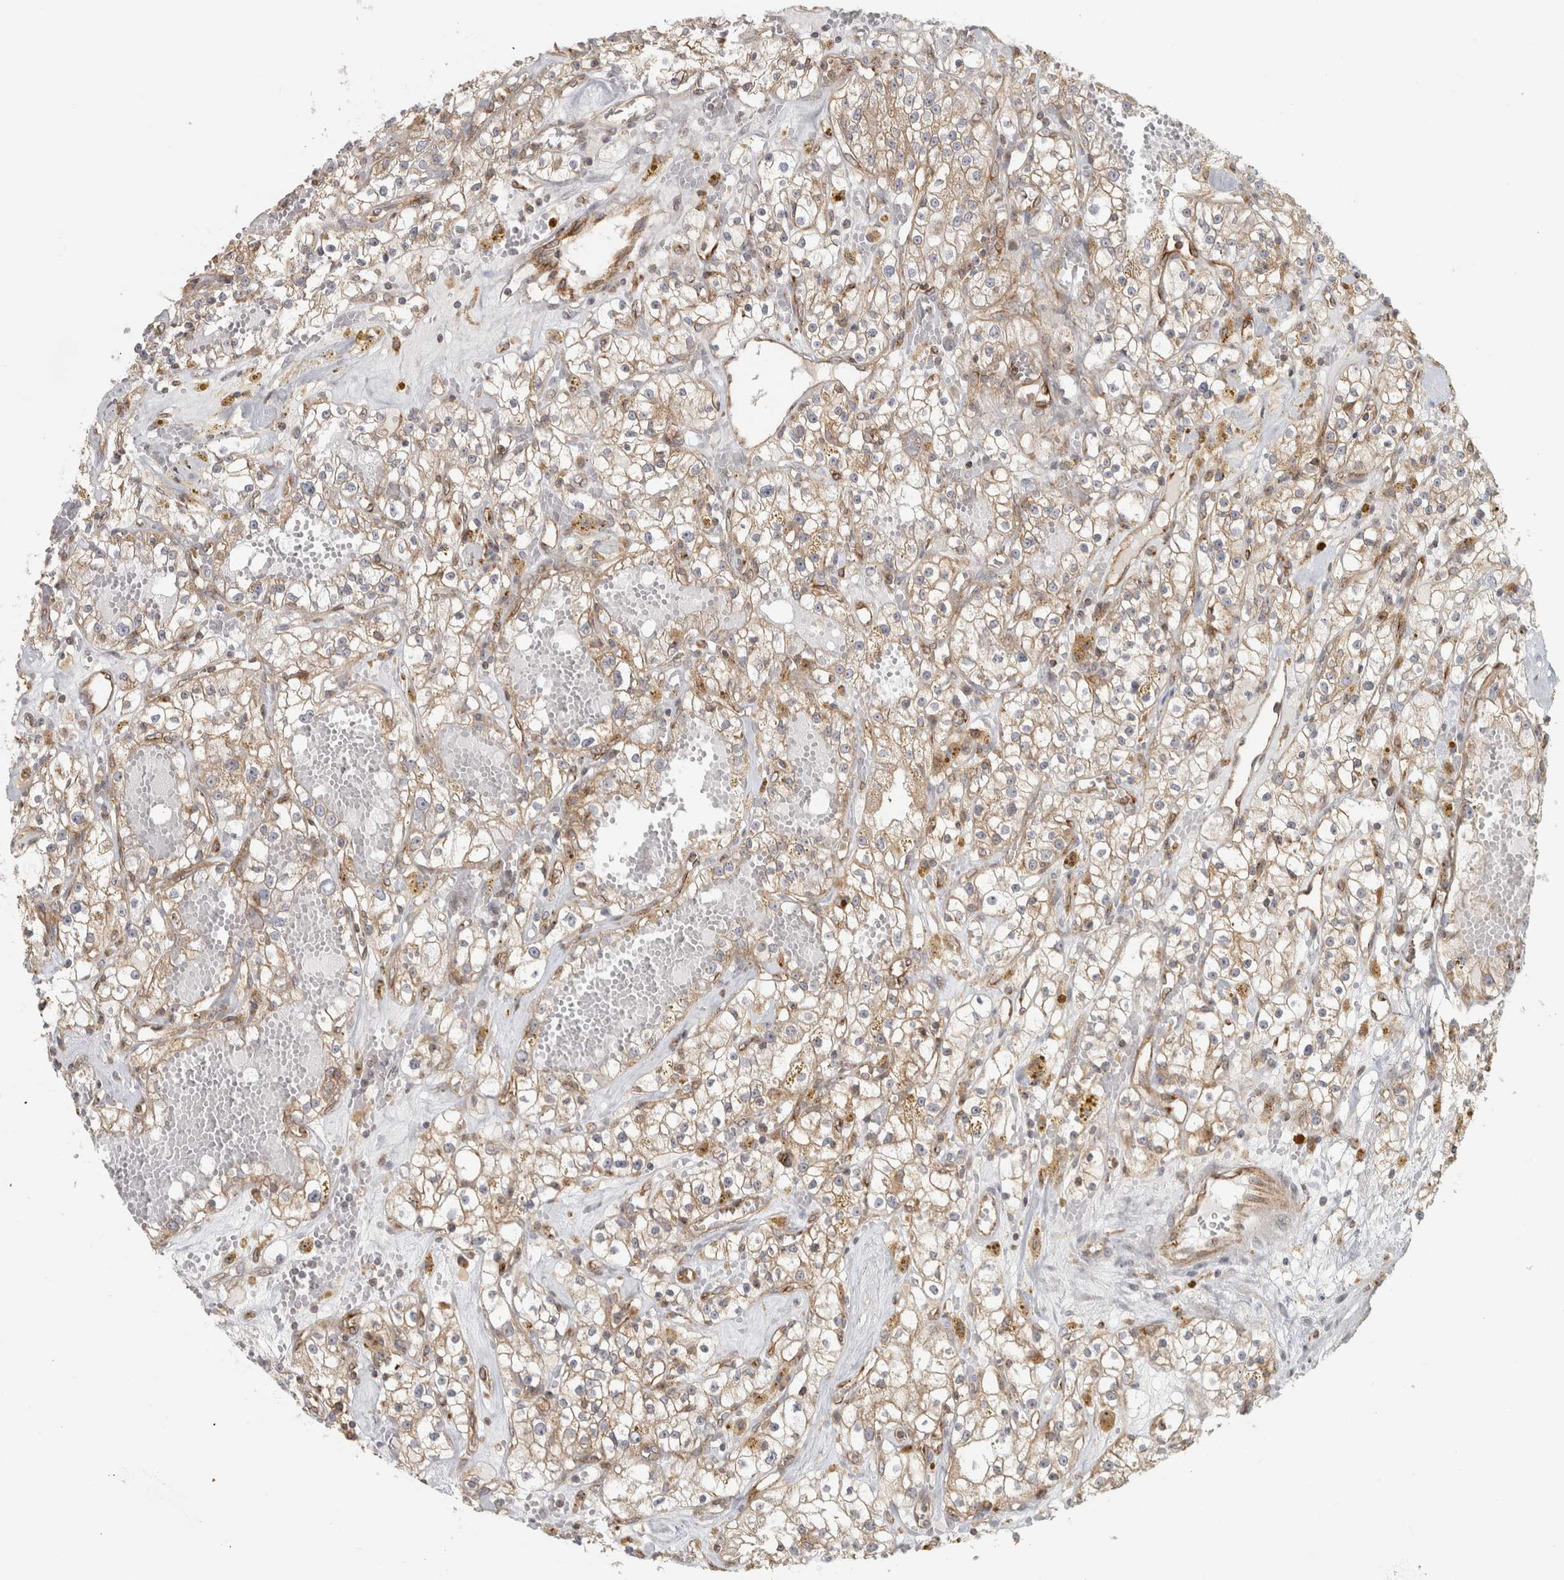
{"staining": {"intensity": "weak", "quantity": "25%-75%", "location": "cytoplasmic/membranous"}, "tissue": "renal cancer", "cell_type": "Tumor cells", "image_type": "cancer", "snomed": [{"axis": "morphology", "description": "Adenocarcinoma, NOS"}, {"axis": "topography", "description": "Kidney"}], "caption": "A brown stain shows weak cytoplasmic/membranous staining of a protein in human adenocarcinoma (renal) tumor cells.", "gene": "HLA-E", "patient": {"sex": "male", "age": 56}}